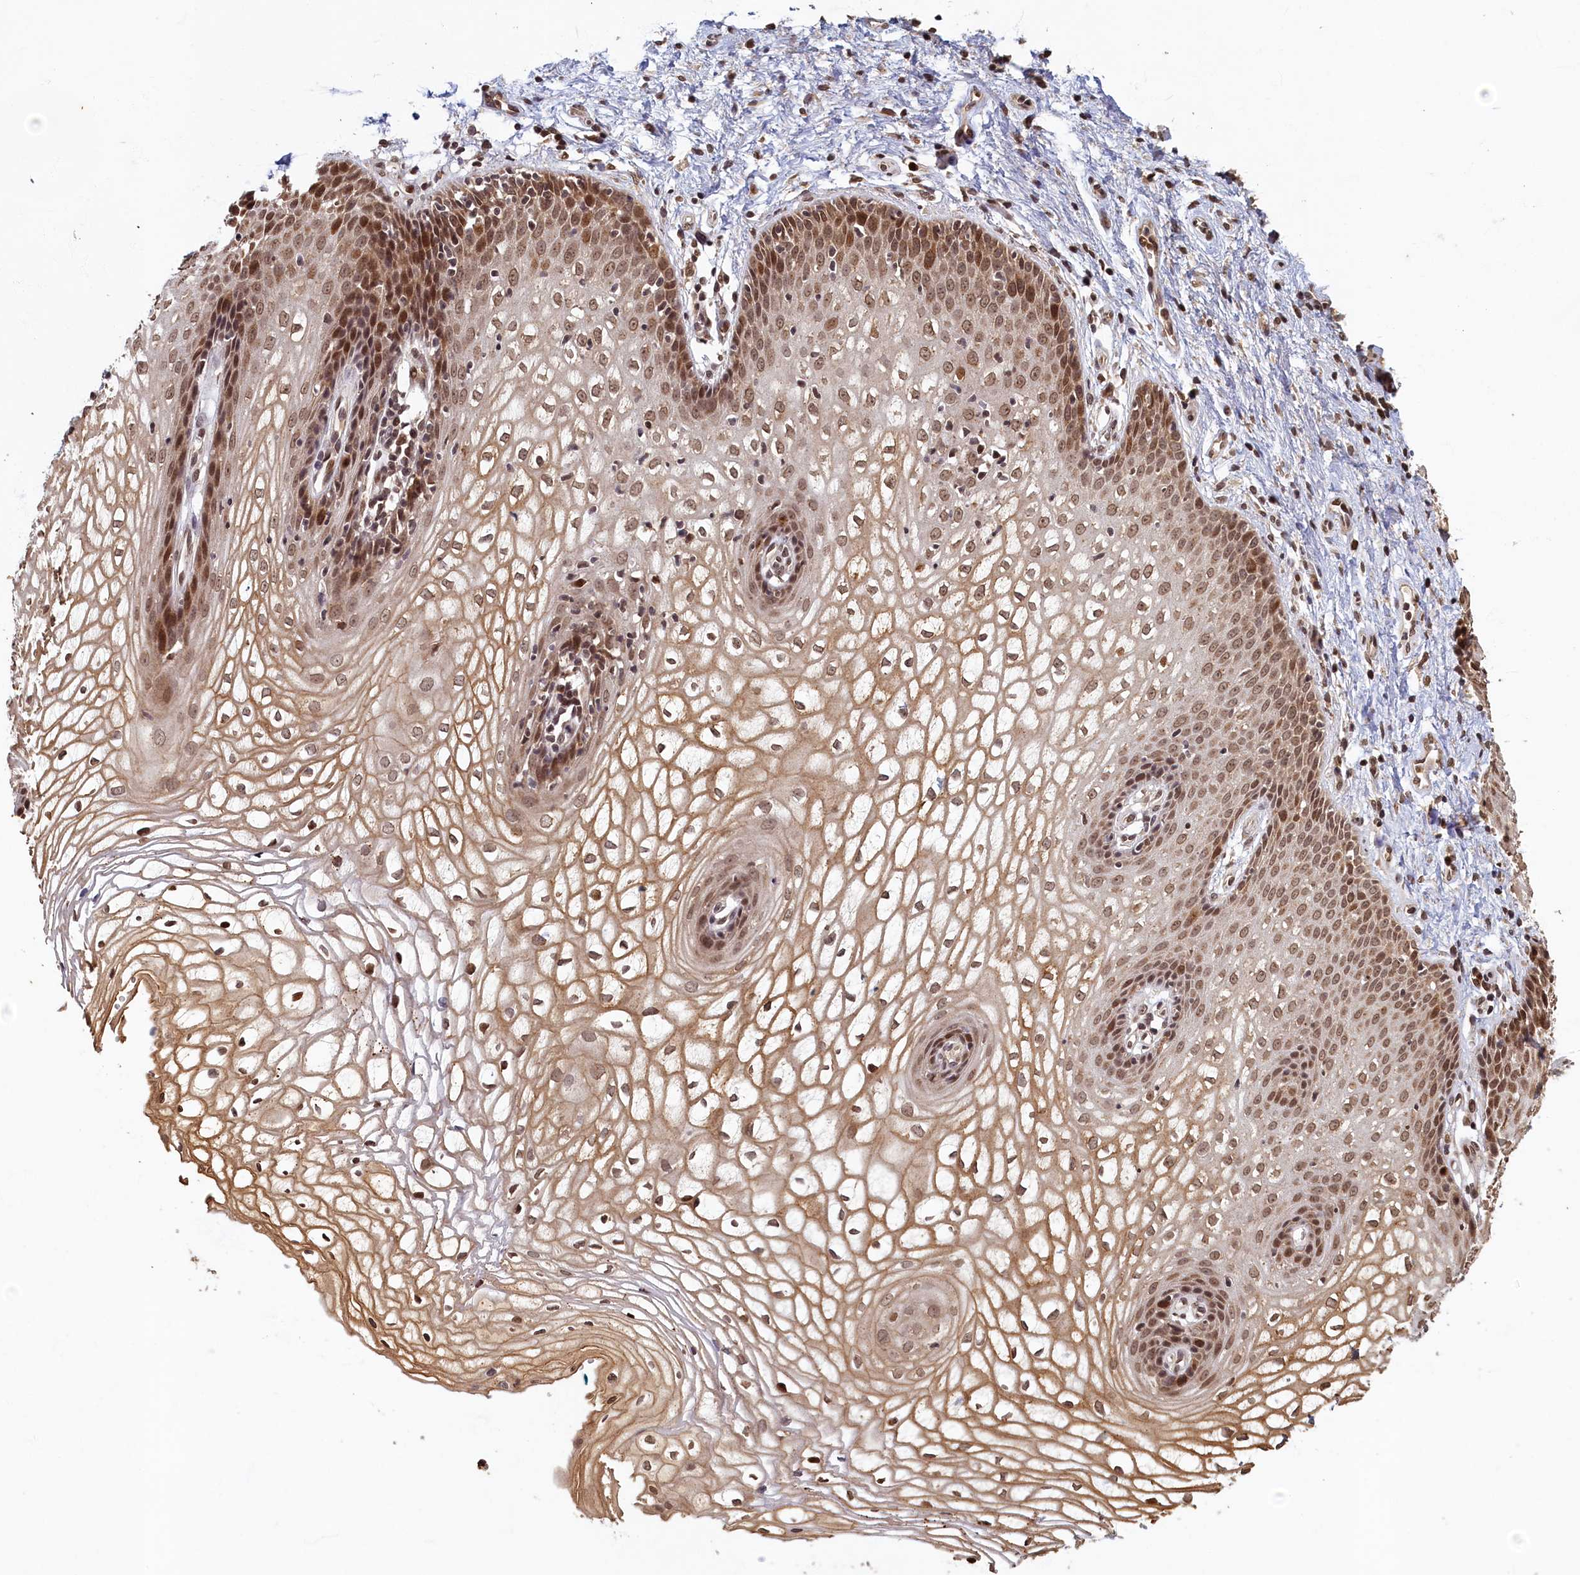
{"staining": {"intensity": "strong", "quantity": ">75%", "location": "cytoplasmic/membranous,nuclear"}, "tissue": "vagina", "cell_type": "Squamous epithelial cells", "image_type": "normal", "snomed": [{"axis": "morphology", "description": "Normal tissue, NOS"}, {"axis": "topography", "description": "Vagina"}], "caption": "Vagina stained for a protein (brown) displays strong cytoplasmic/membranous,nuclear positive staining in approximately >75% of squamous epithelial cells.", "gene": "CKAP2L", "patient": {"sex": "female", "age": 34}}